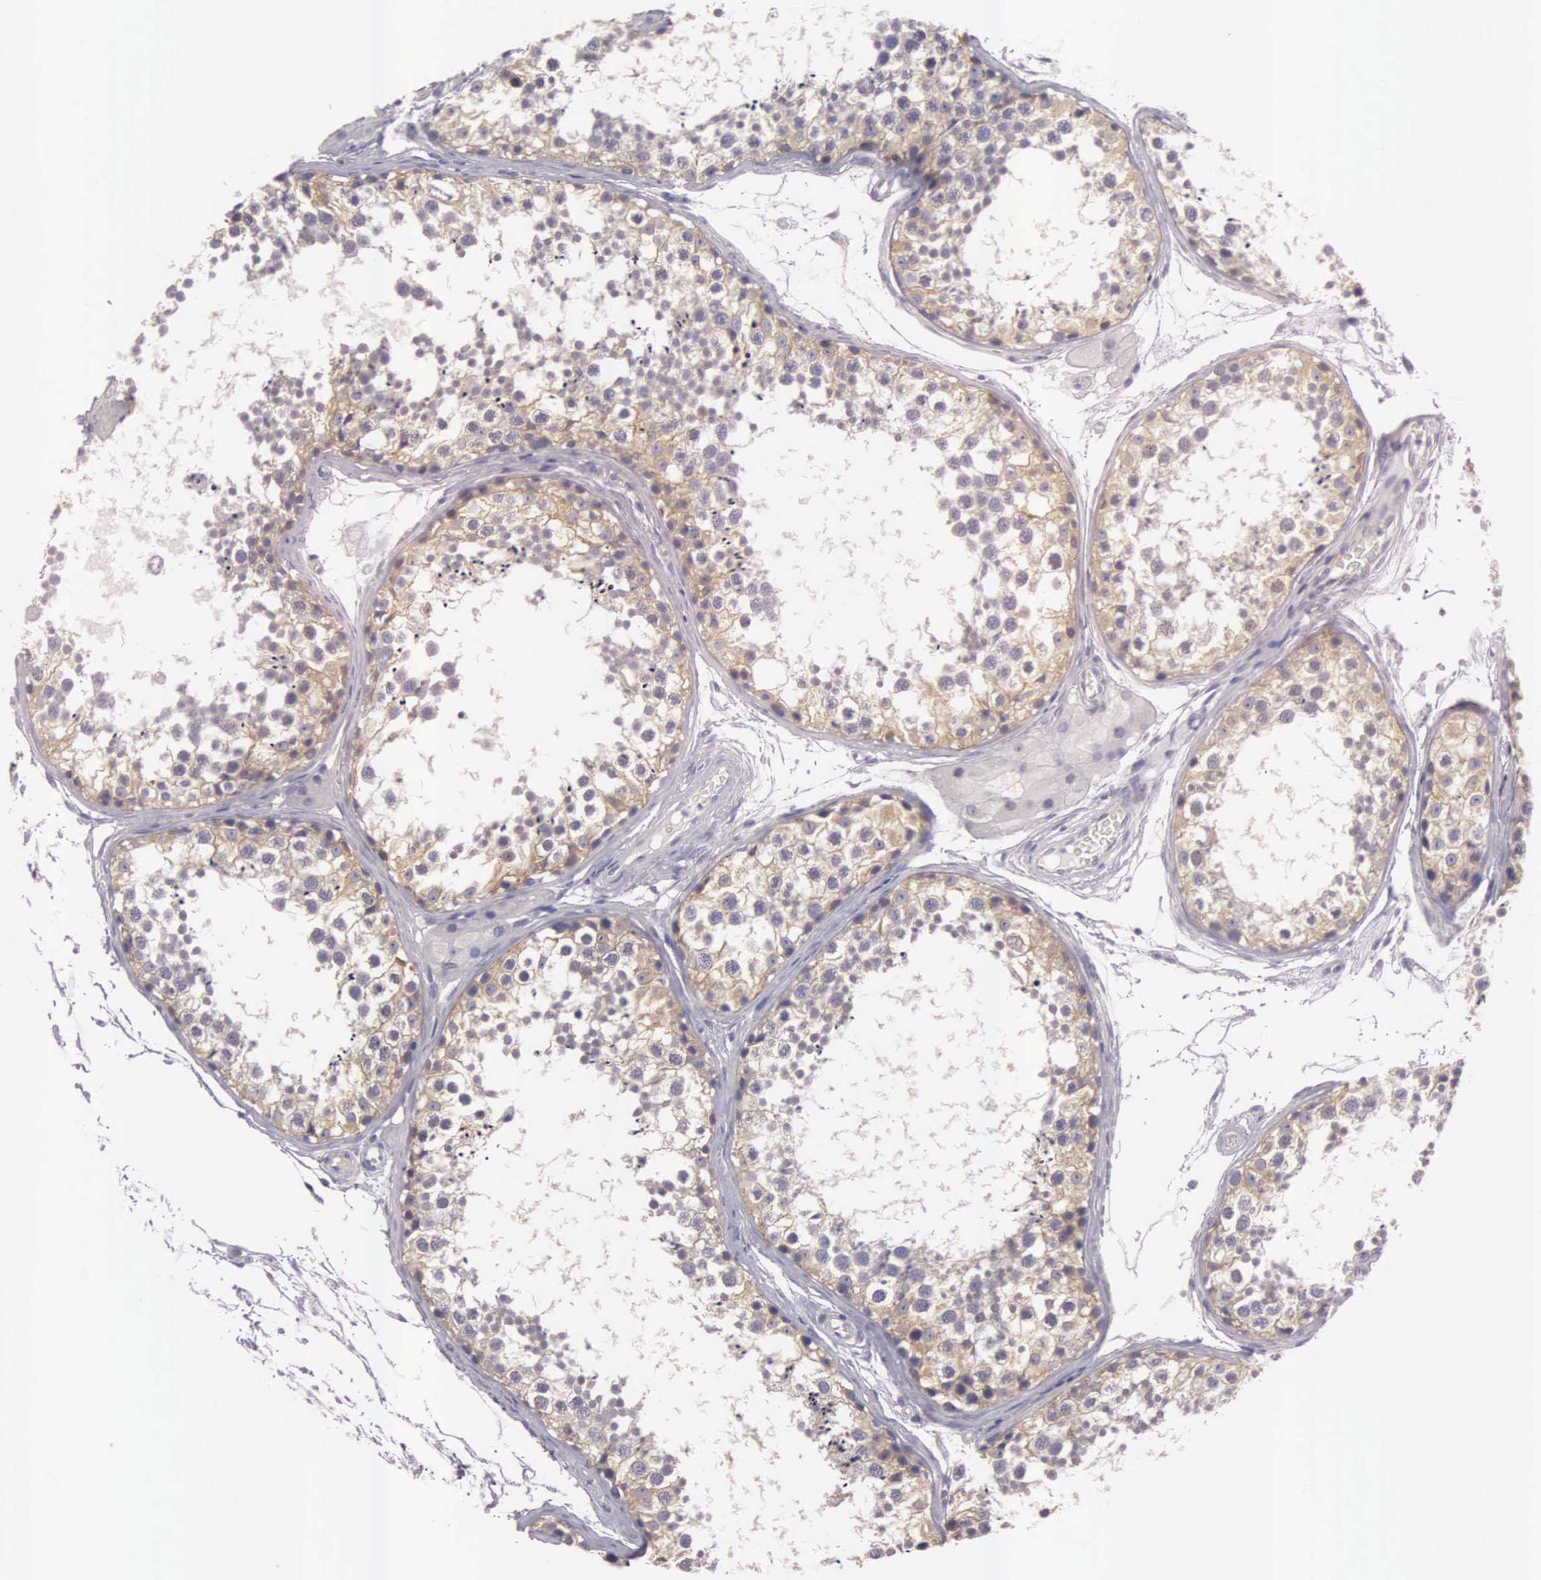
{"staining": {"intensity": "moderate", "quantity": ">75%", "location": "cytoplasmic/membranous"}, "tissue": "testis", "cell_type": "Cells in seminiferous ducts", "image_type": "normal", "snomed": [{"axis": "morphology", "description": "Normal tissue, NOS"}, {"axis": "topography", "description": "Testis"}], "caption": "Immunohistochemistry staining of benign testis, which exhibits medium levels of moderate cytoplasmic/membranous positivity in approximately >75% of cells in seminiferous ducts indicating moderate cytoplasmic/membranous protein staining. The staining was performed using DAB (3,3'-diaminobenzidine) (brown) for protein detection and nuclei were counterstained in hematoxylin (blue).", "gene": "CEP170B", "patient": {"sex": "male", "age": 57}}